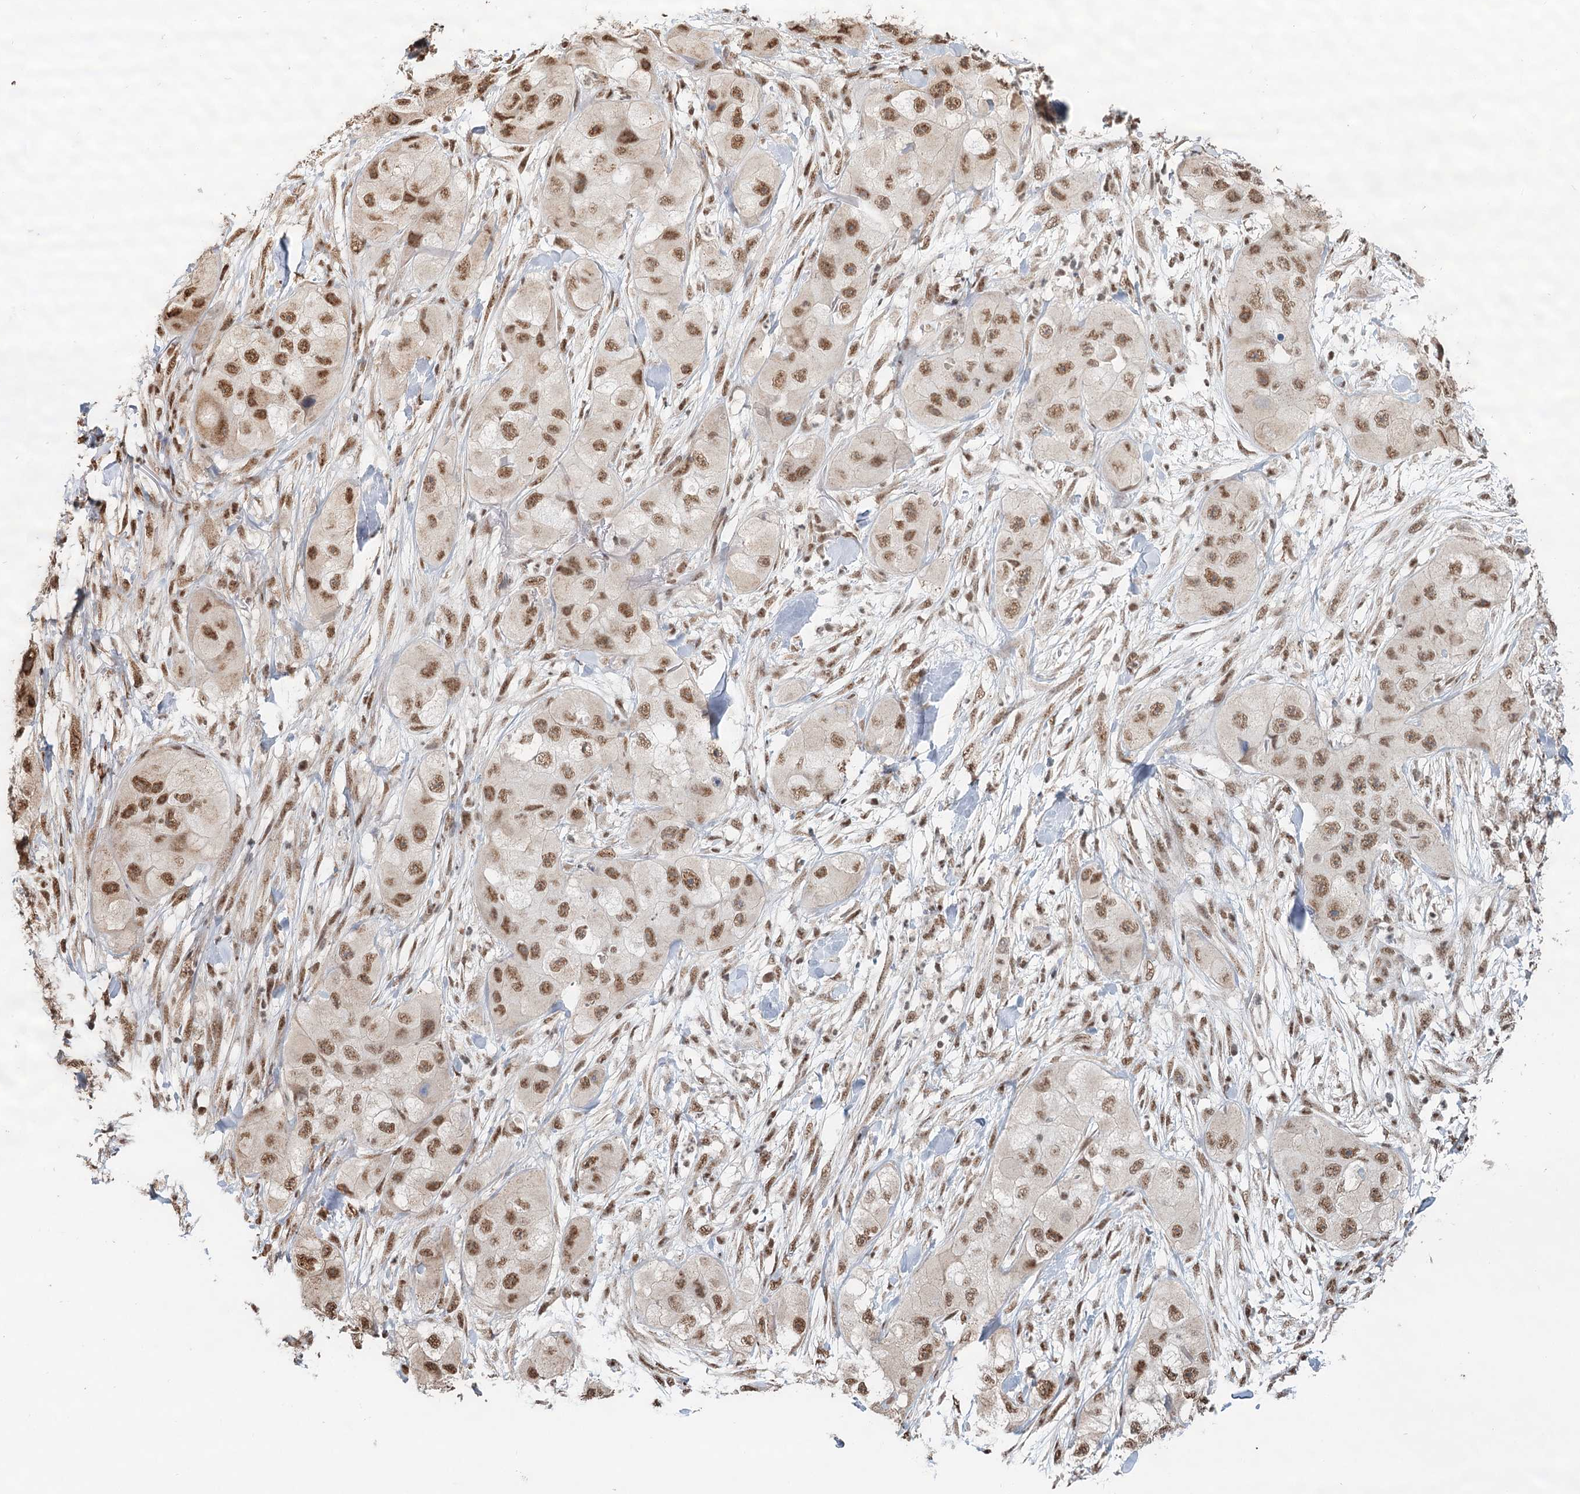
{"staining": {"intensity": "moderate", "quantity": "25%-75%", "location": "nuclear"}, "tissue": "skin cancer", "cell_type": "Tumor cells", "image_type": "cancer", "snomed": [{"axis": "morphology", "description": "Squamous cell carcinoma, NOS"}, {"axis": "topography", "description": "Skin"}, {"axis": "topography", "description": "Subcutis"}], "caption": "Moderate nuclear protein positivity is seen in about 25%-75% of tumor cells in skin cancer (squamous cell carcinoma).", "gene": "GPALPP1", "patient": {"sex": "male", "age": 73}}